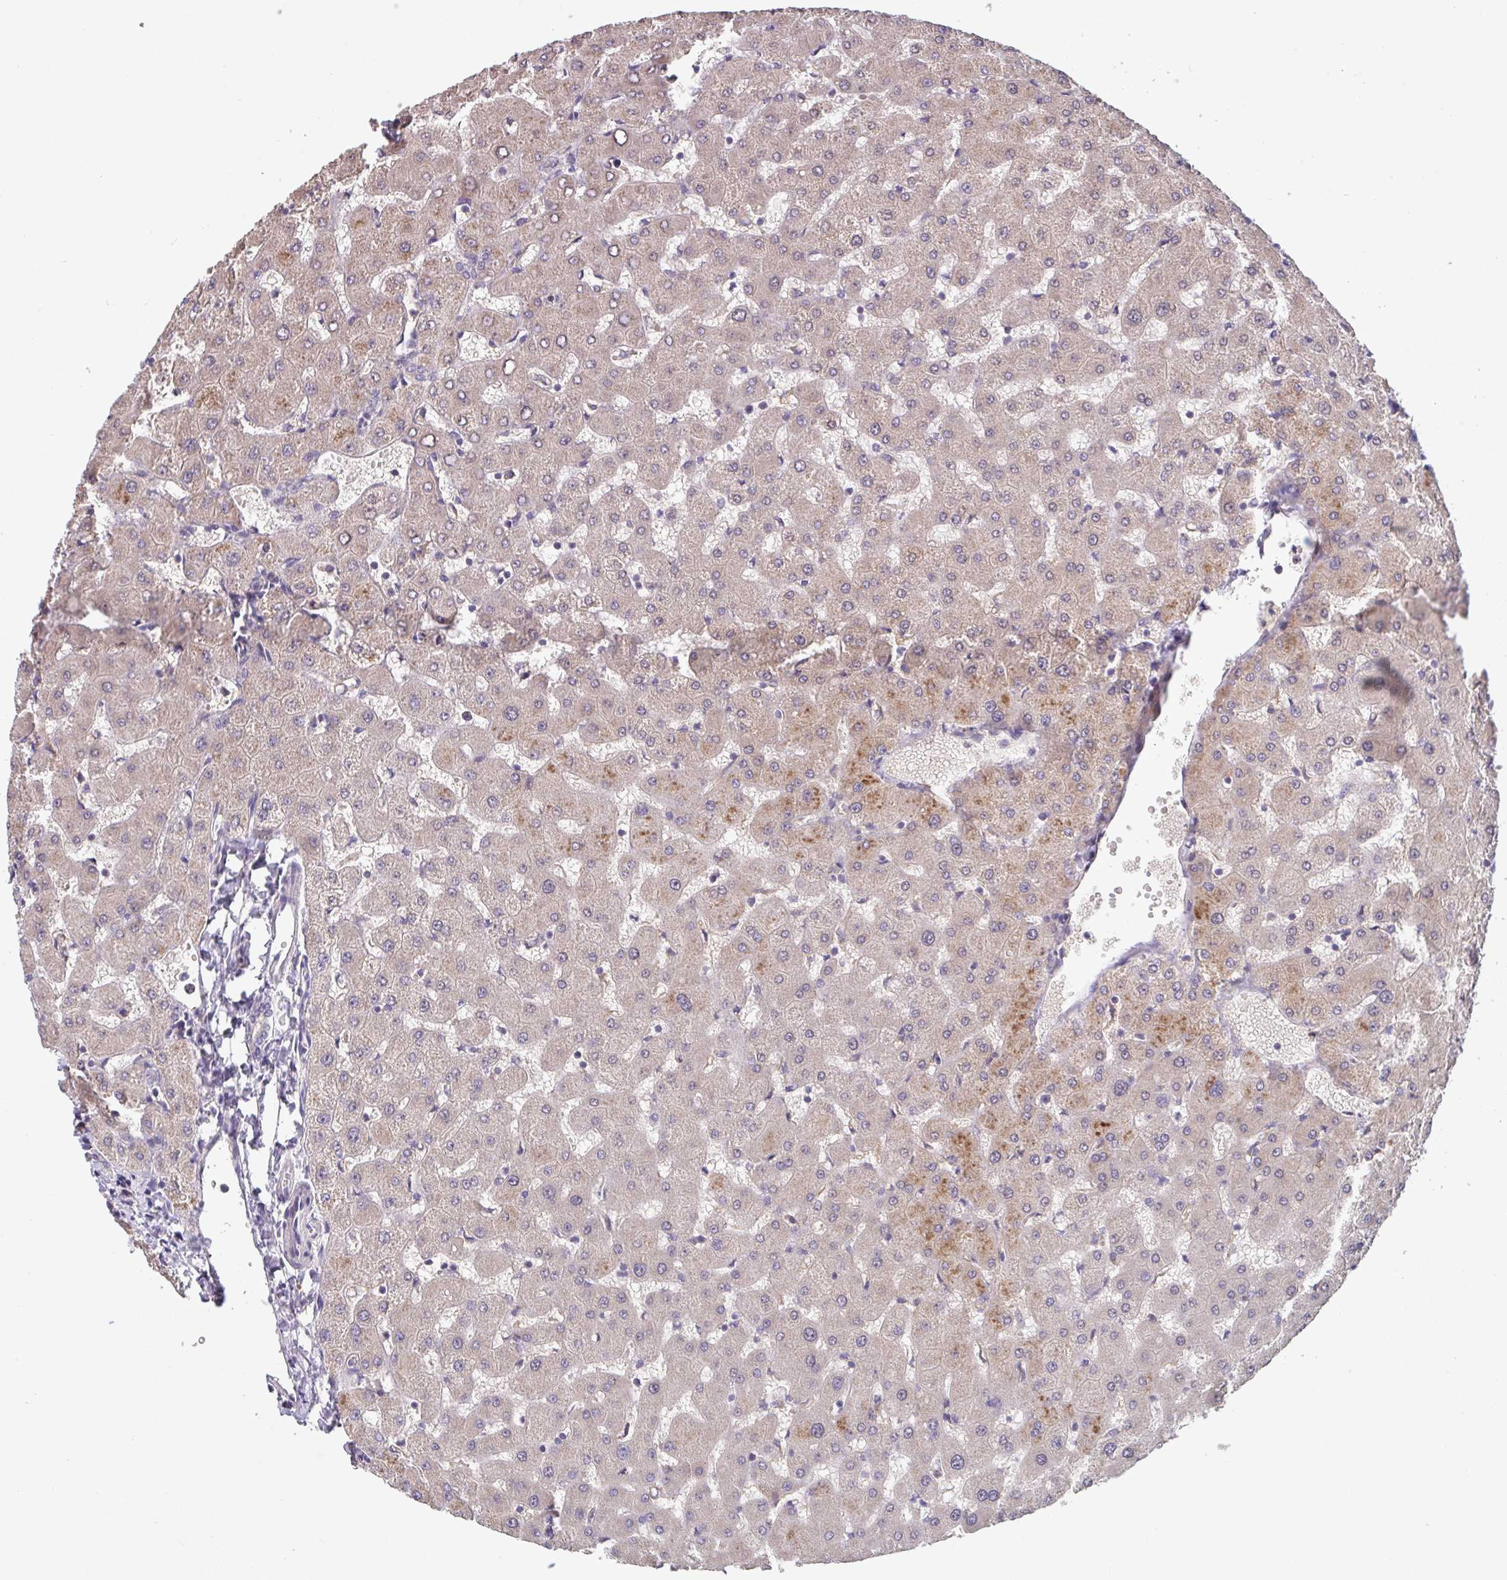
{"staining": {"intensity": "negative", "quantity": "none", "location": "none"}, "tissue": "liver", "cell_type": "Cholangiocytes", "image_type": "normal", "snomed": [{"axis": "morphology", "description": "Normal tissue, NOS"}, {"axis": "topography", "description": "Liver"}], "caption": "This is an immunohistochemistry photomicrograph of normal human liver. There is no positivity in cholangiocytes.", "gene": "CD1E", "patient": {"sex": "female", "age": 63}}